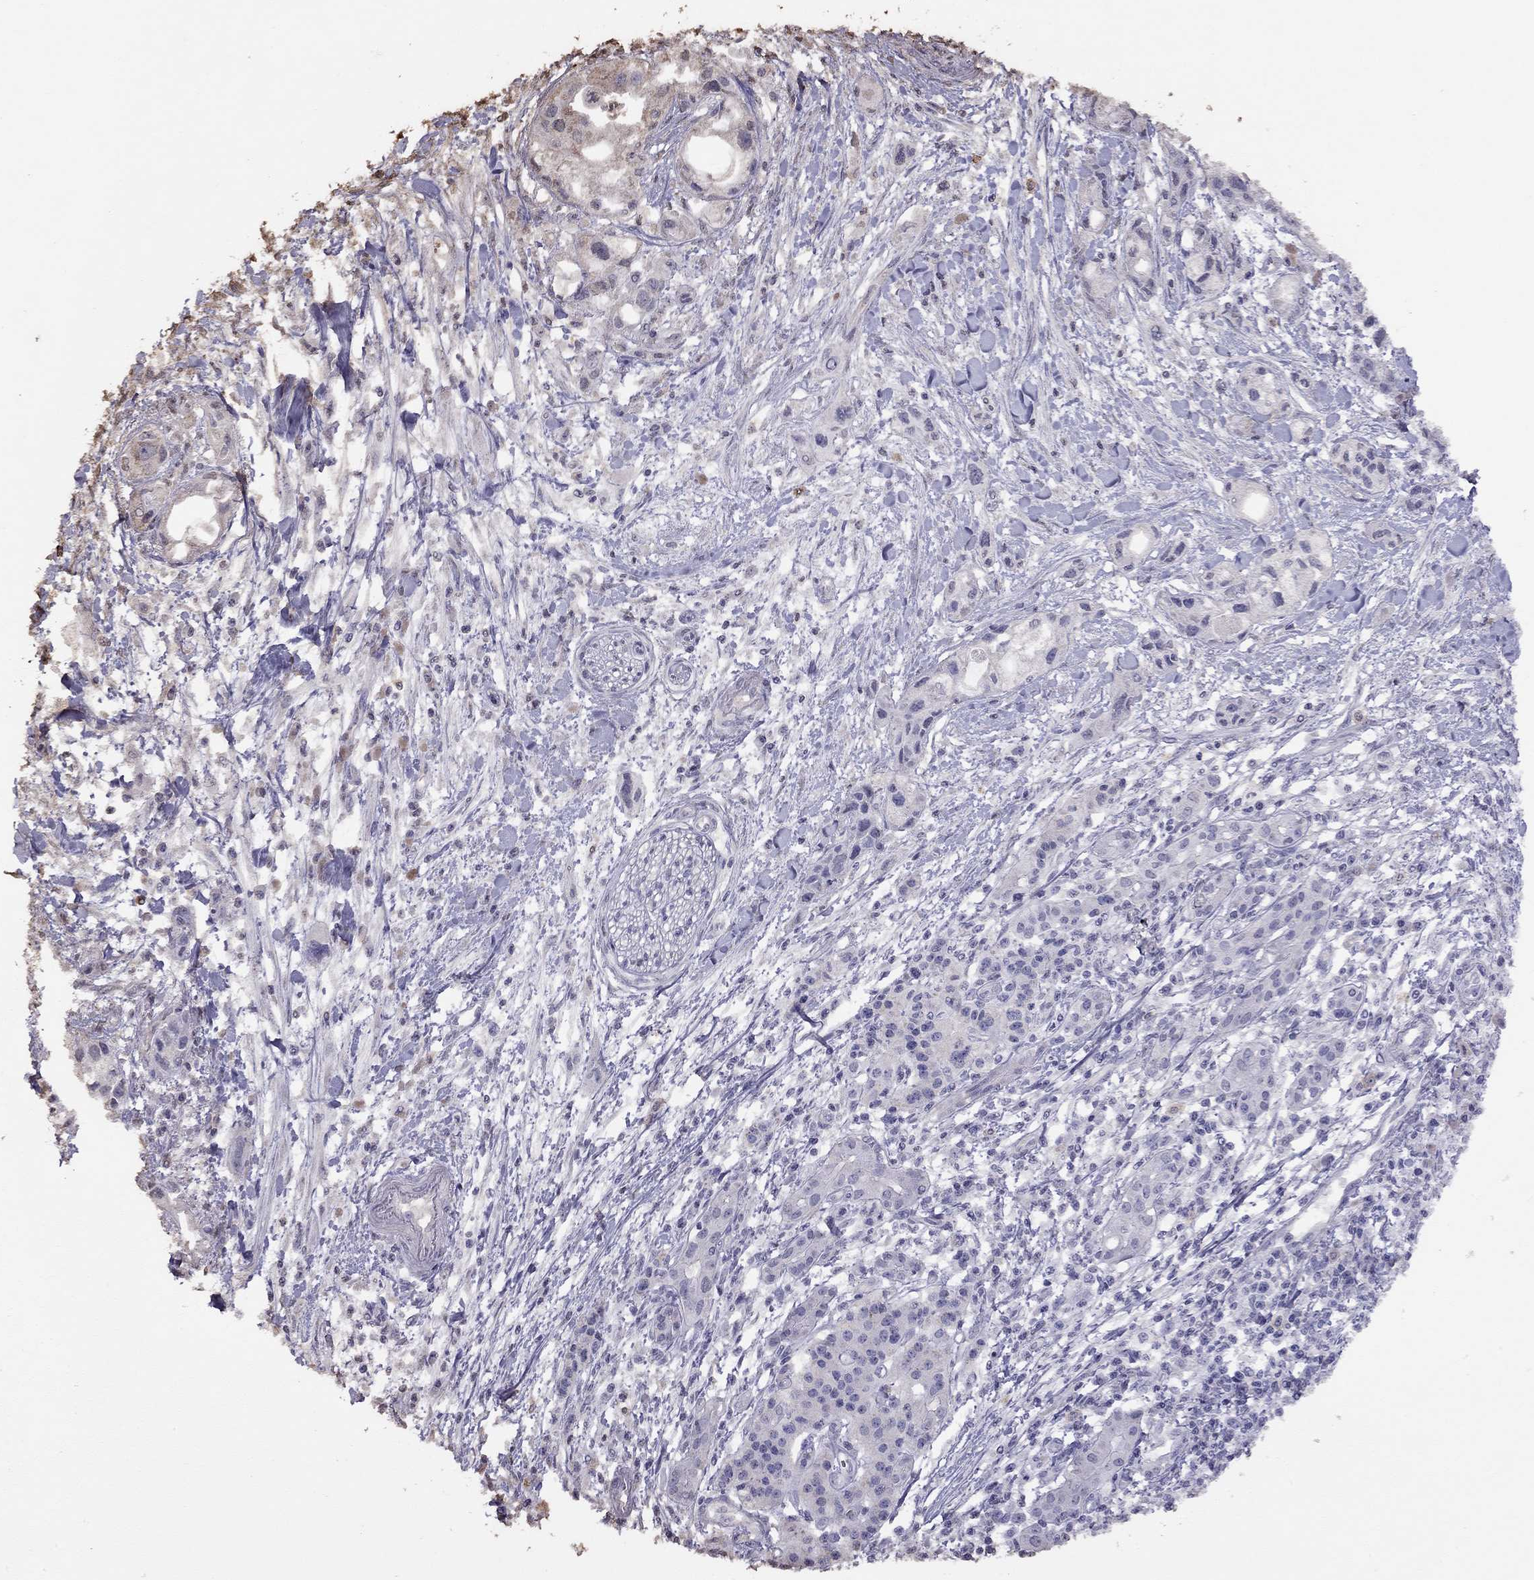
{"staining": {"intensity": "negative", "quantity": "none", "location": "none"}, "tissue": "pancreatic cancer", "cell_type": "Tumor cells", "image_type": "cancer", "snomed": [{"axis": "morphology", "description": "Adenocarcinoma, NOS"}, {"axis": "topography", "description": "Pancreas"}], "caption": "Pancreatic cancer stained for a protein using IHC demonstrates no positivity tumor cells.", "gene": "SUN3", "patient": {"sex": "female", "age": 61}}